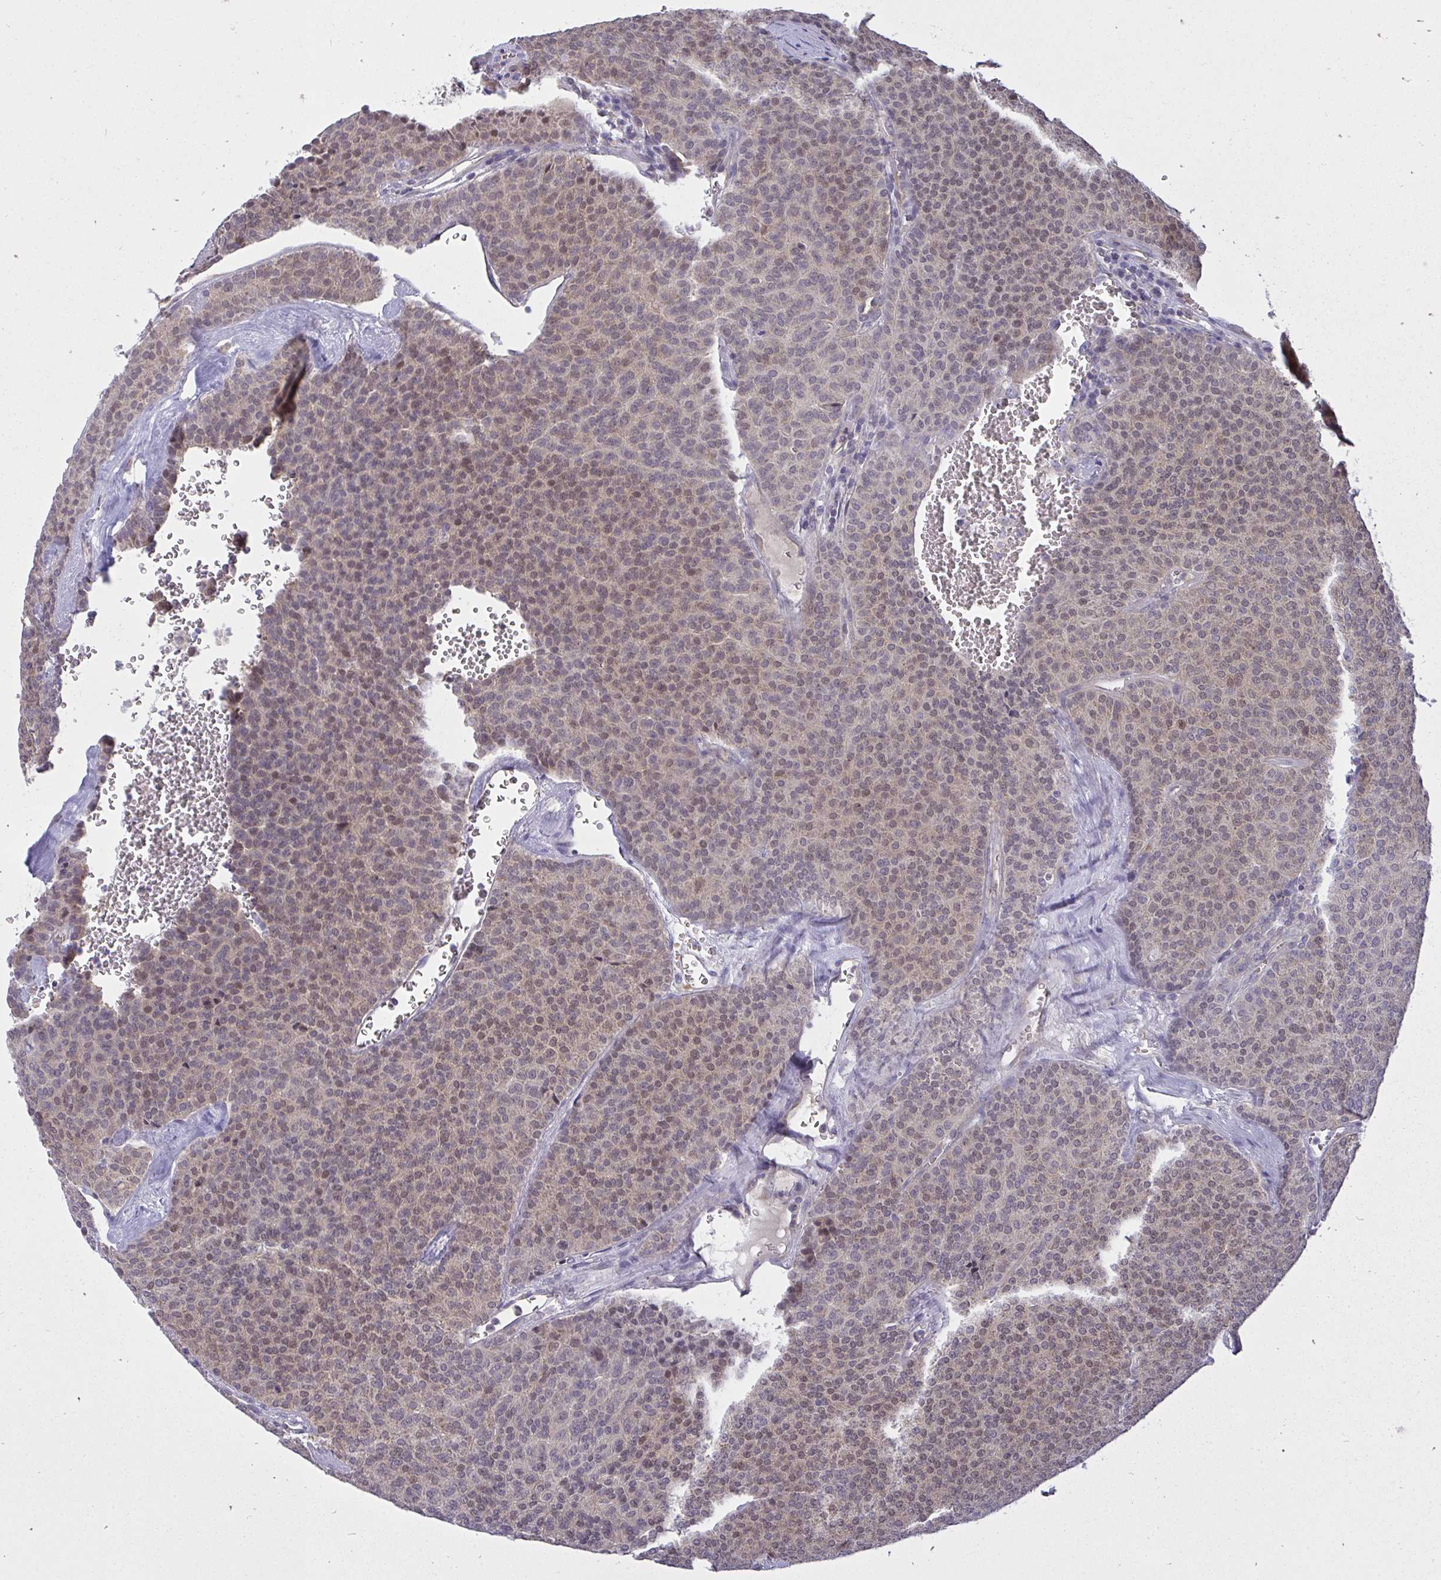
{"staining": {"intensity": "weak", "quantity": ">75%", "location": "cytoplasmic/membranous,nuclear"}, "tissue": "carcinoid", "cell_type": "Tumor cells", "image_type": "cancer", "snomed": [{"axis": "morphology", "description": "Carcinoid, malignant, NOS"}, {"axis": "topography", "description": "Lung"}], "caption": "Protein staining of carcinoid tissue exhibits weak cytoplasmic/membranous and nuclear staining in approximately >75% of tumor cells.", "gene": "C19orf54", "patient": {"sex": "male", "age": 61}}